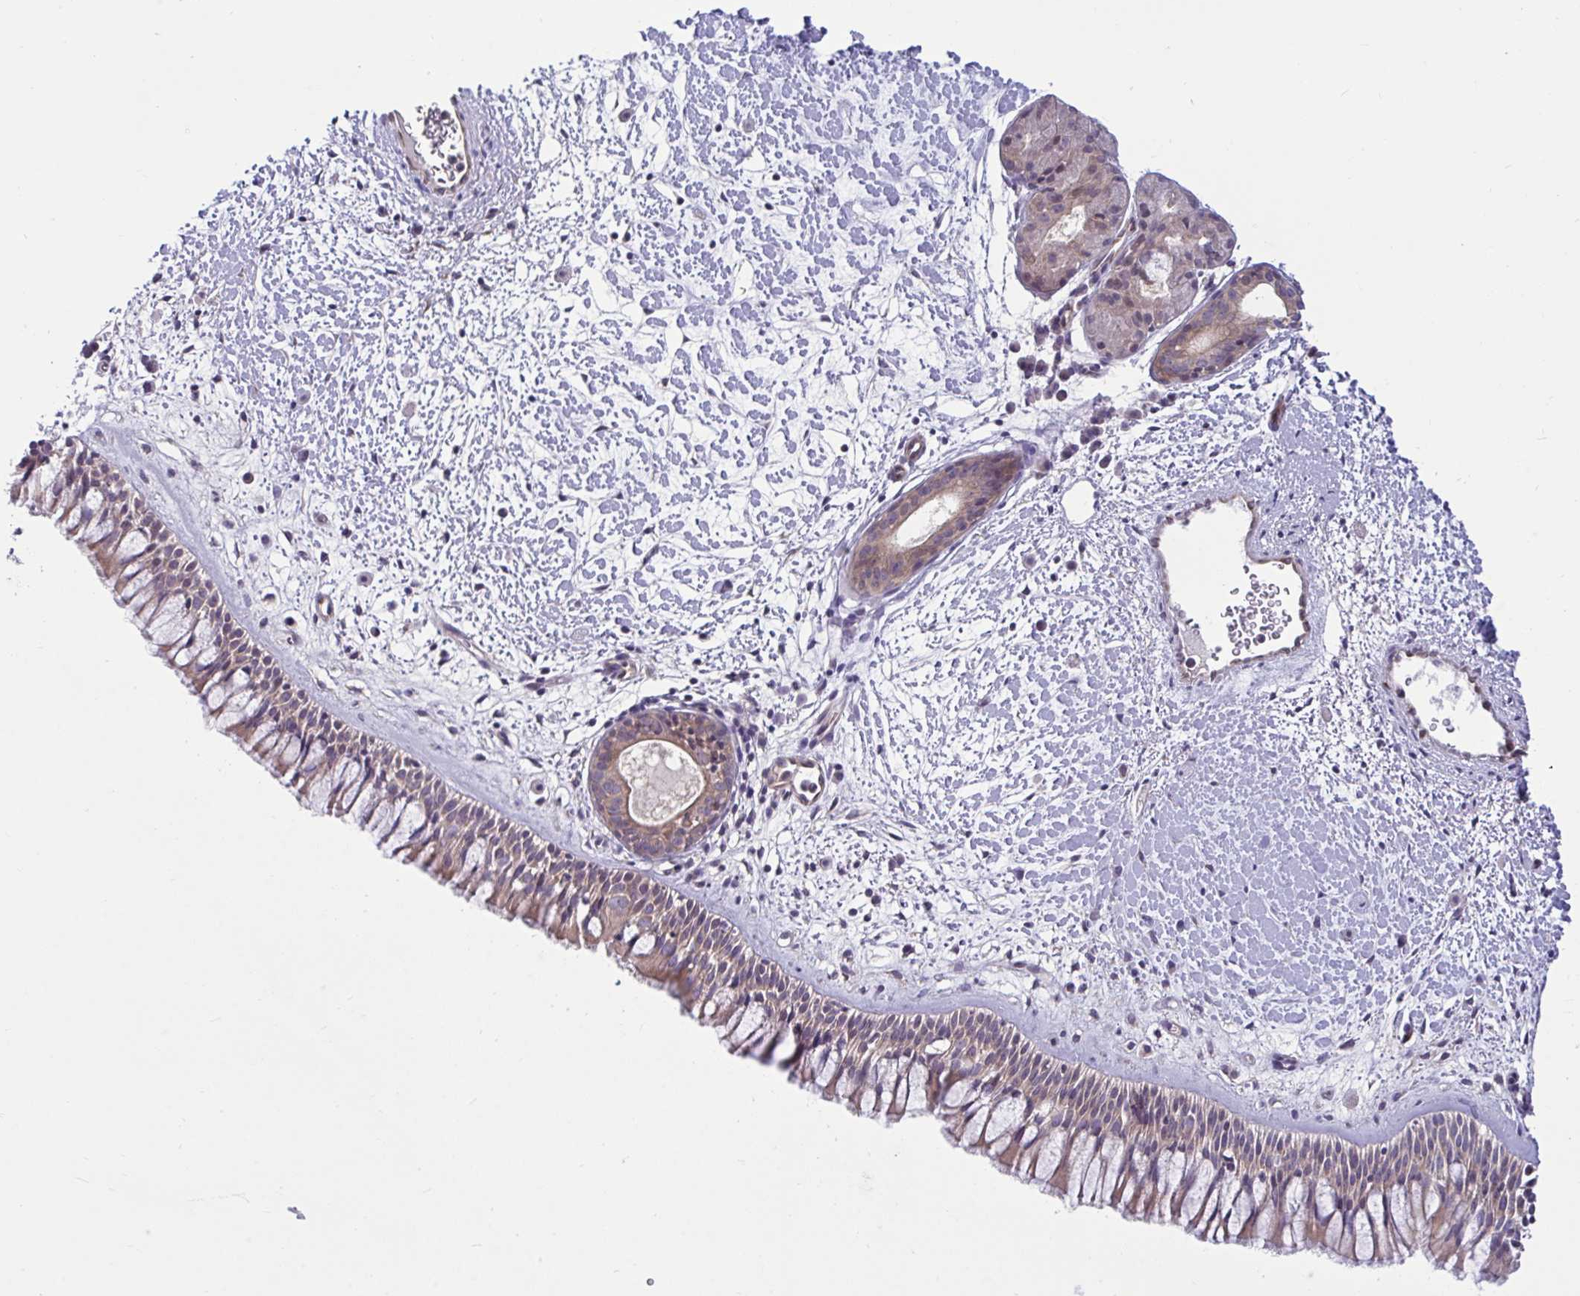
{"staining": {"intensity": "weak", "quantity": ">75%", "location": "cytoplasmic/membranous"}, "tissue": "nasopharynx", "cell_type": "Respiratory epithelial cells", "image_type": "normal", "snomed": [{"axis": "morphology", "description": "Normal tissue, NOS"}, {"axis": "topography", "description": "Nasopharynx"}], "caption": "IHC image of unremarkable nasopharynx: nasopharynx stained using immunohistochemistry (IHC) exhibits low levels of weak protein expression localized specifically in the cytoplasmic/membranous of respiratory epithelial cells, appearing as a cytoplasmic/membranous brown color.", "gene": "IST1", "patient": {"sex": "male", "age": 65}}